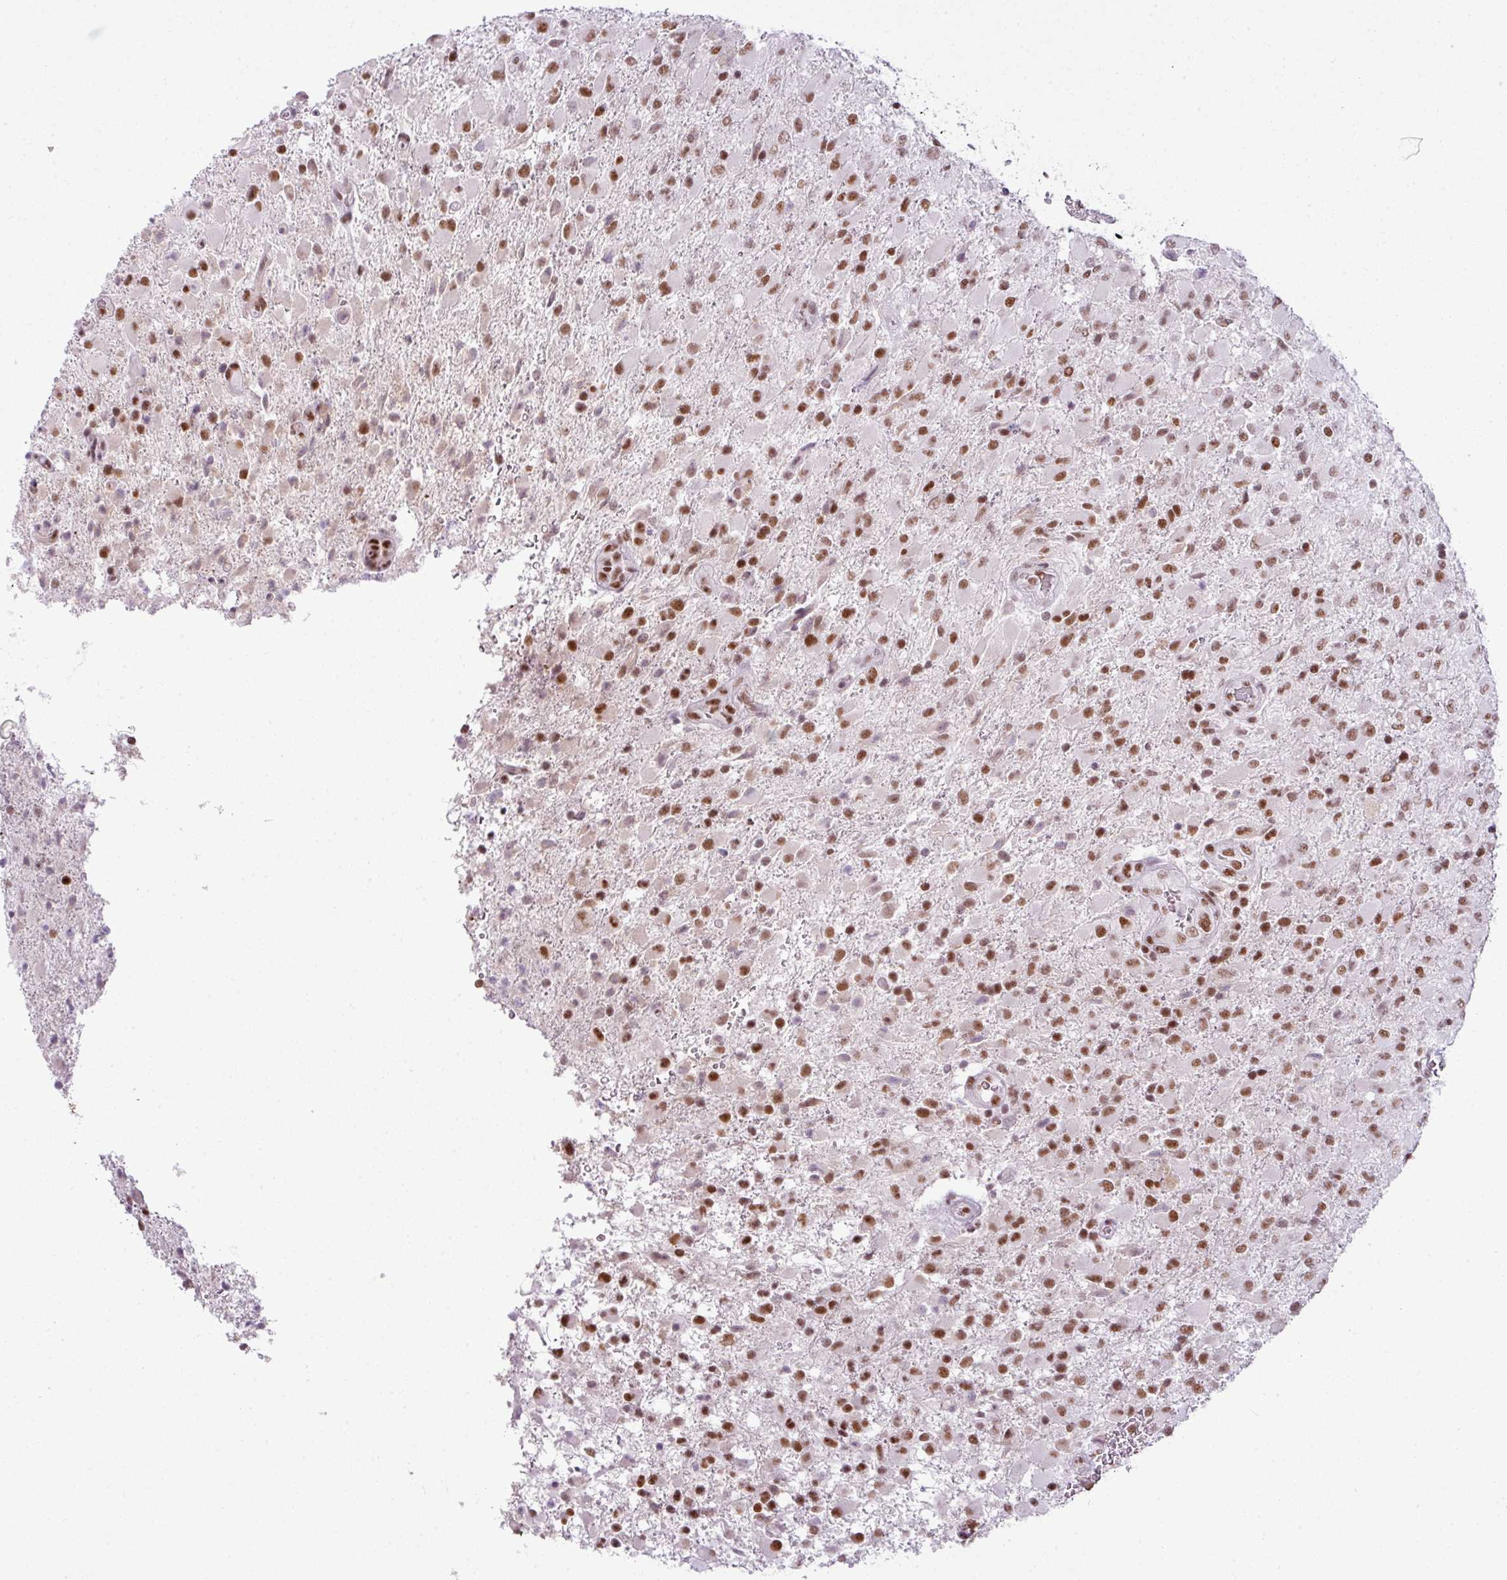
{"staining": {"intensity": "strong", "quantity": ">75%", "location": "nuclear"}, "tissue": "glioma", "cell_type": "Tumor cells", "image_type": "cancer", "snomed": [{"axis": "morphology", "description": "Glioma, malignant, Low grade"}, {"axis": "topography", "description": "Brain"}], "caption": "Glioma tissue demonstrates strong nuclear expression in approximately >75% of tumor cells, visualized by immunohistochemistry.", "gene": "ARL6IP4", "patient": {"sex": "male", "age": 65}}